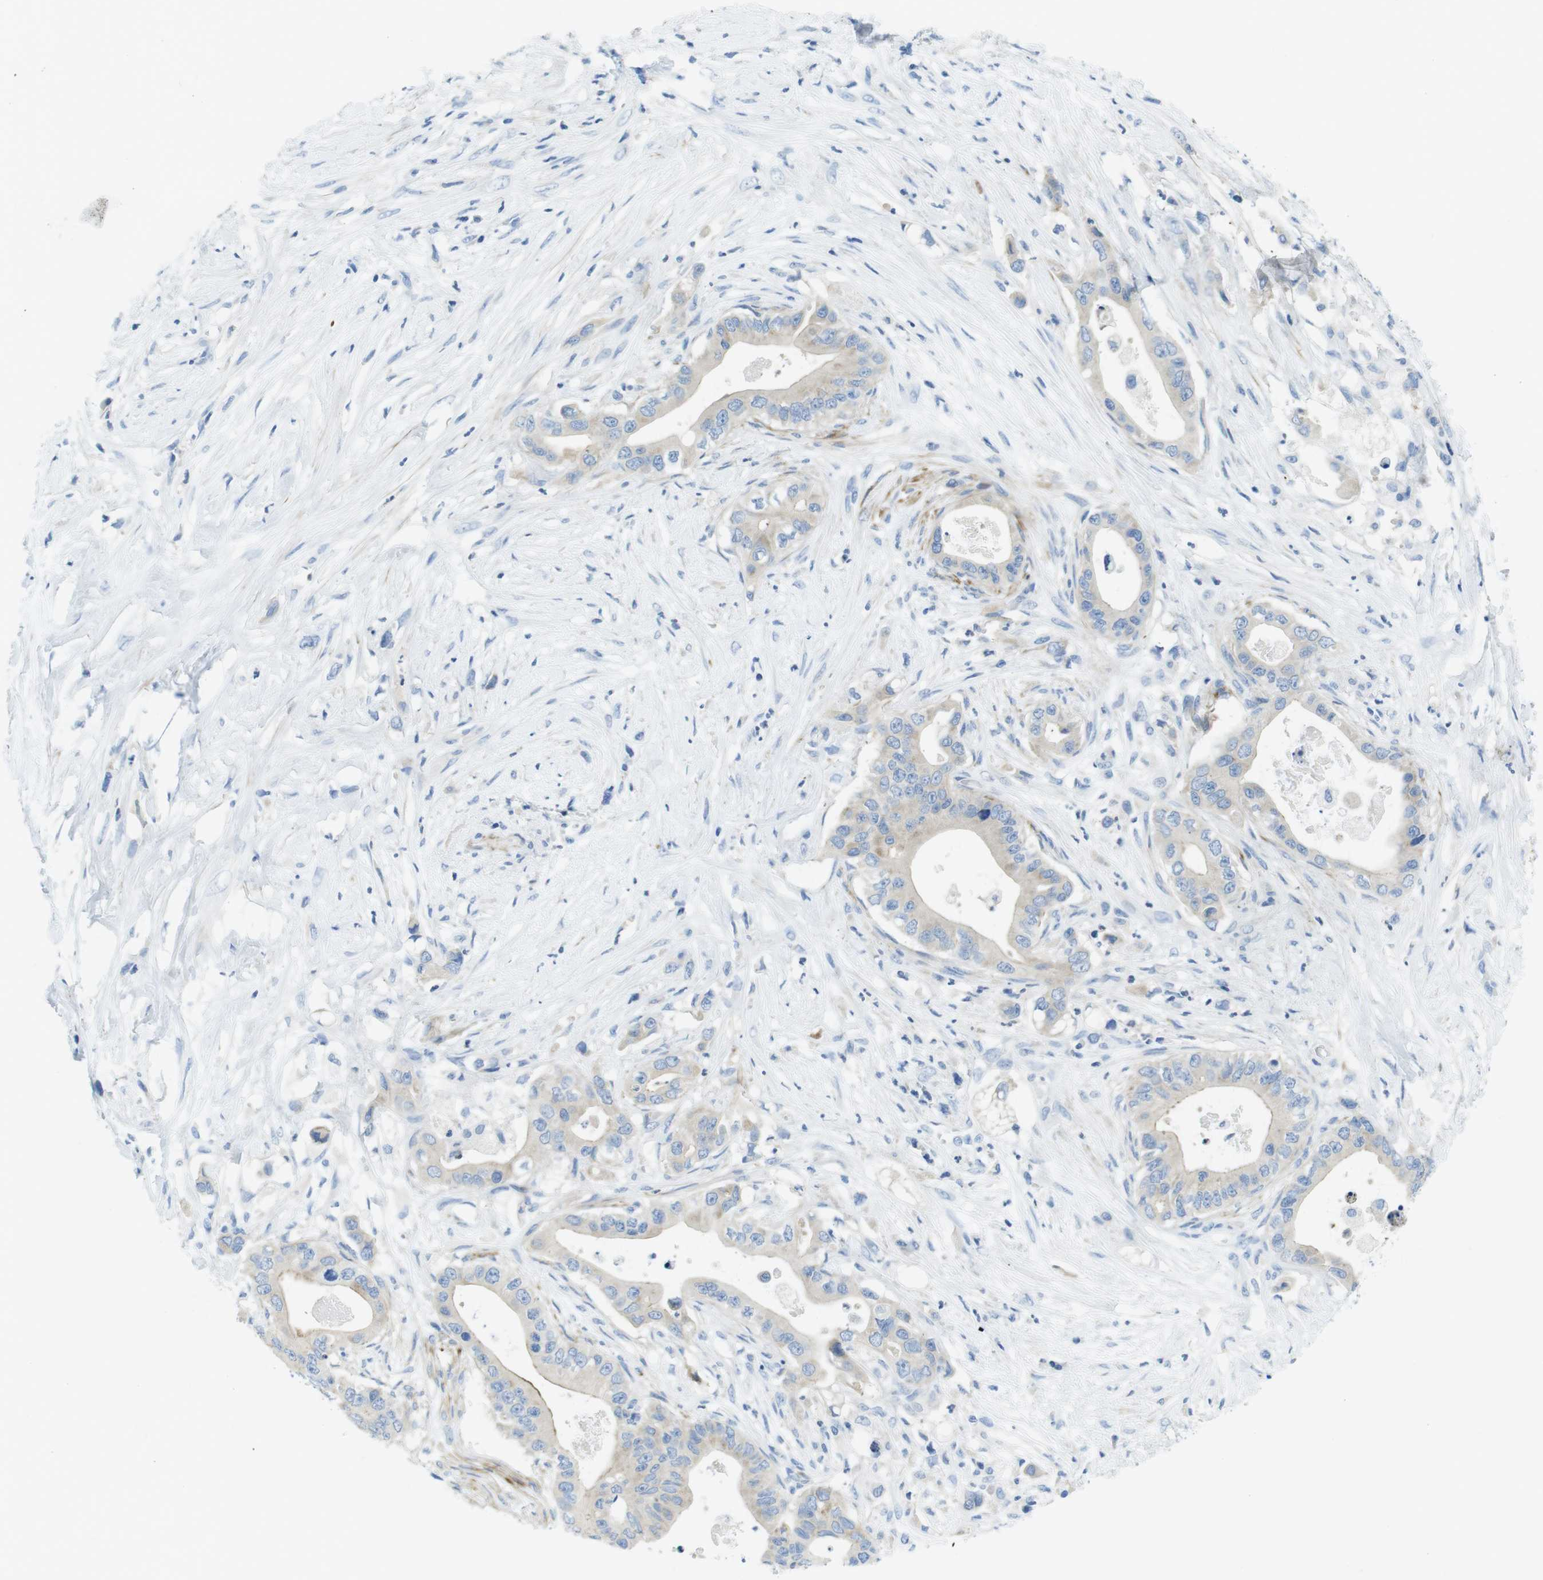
{"staining": {"intensity": "weak", "quantity": ">75%", "location": "cytoplasmic/membranous"}, "tissue": "pancreatic cancer", "cell_type": "Tumor cells", "image_type": "cancer", "snomed": [{"axis": "morphology", "description": "Adenocarcinoma, NOS"}, {"axis": "topography", "description": "Pancreas"}], "caption": "An image of adenocarcinoma (pancreatic) stained for a protein displays weak cytoplasmic/membranous brown staining in tumor cells.", "gene": "ASIC5", "patient": {"sex": "male", "age": 77}}